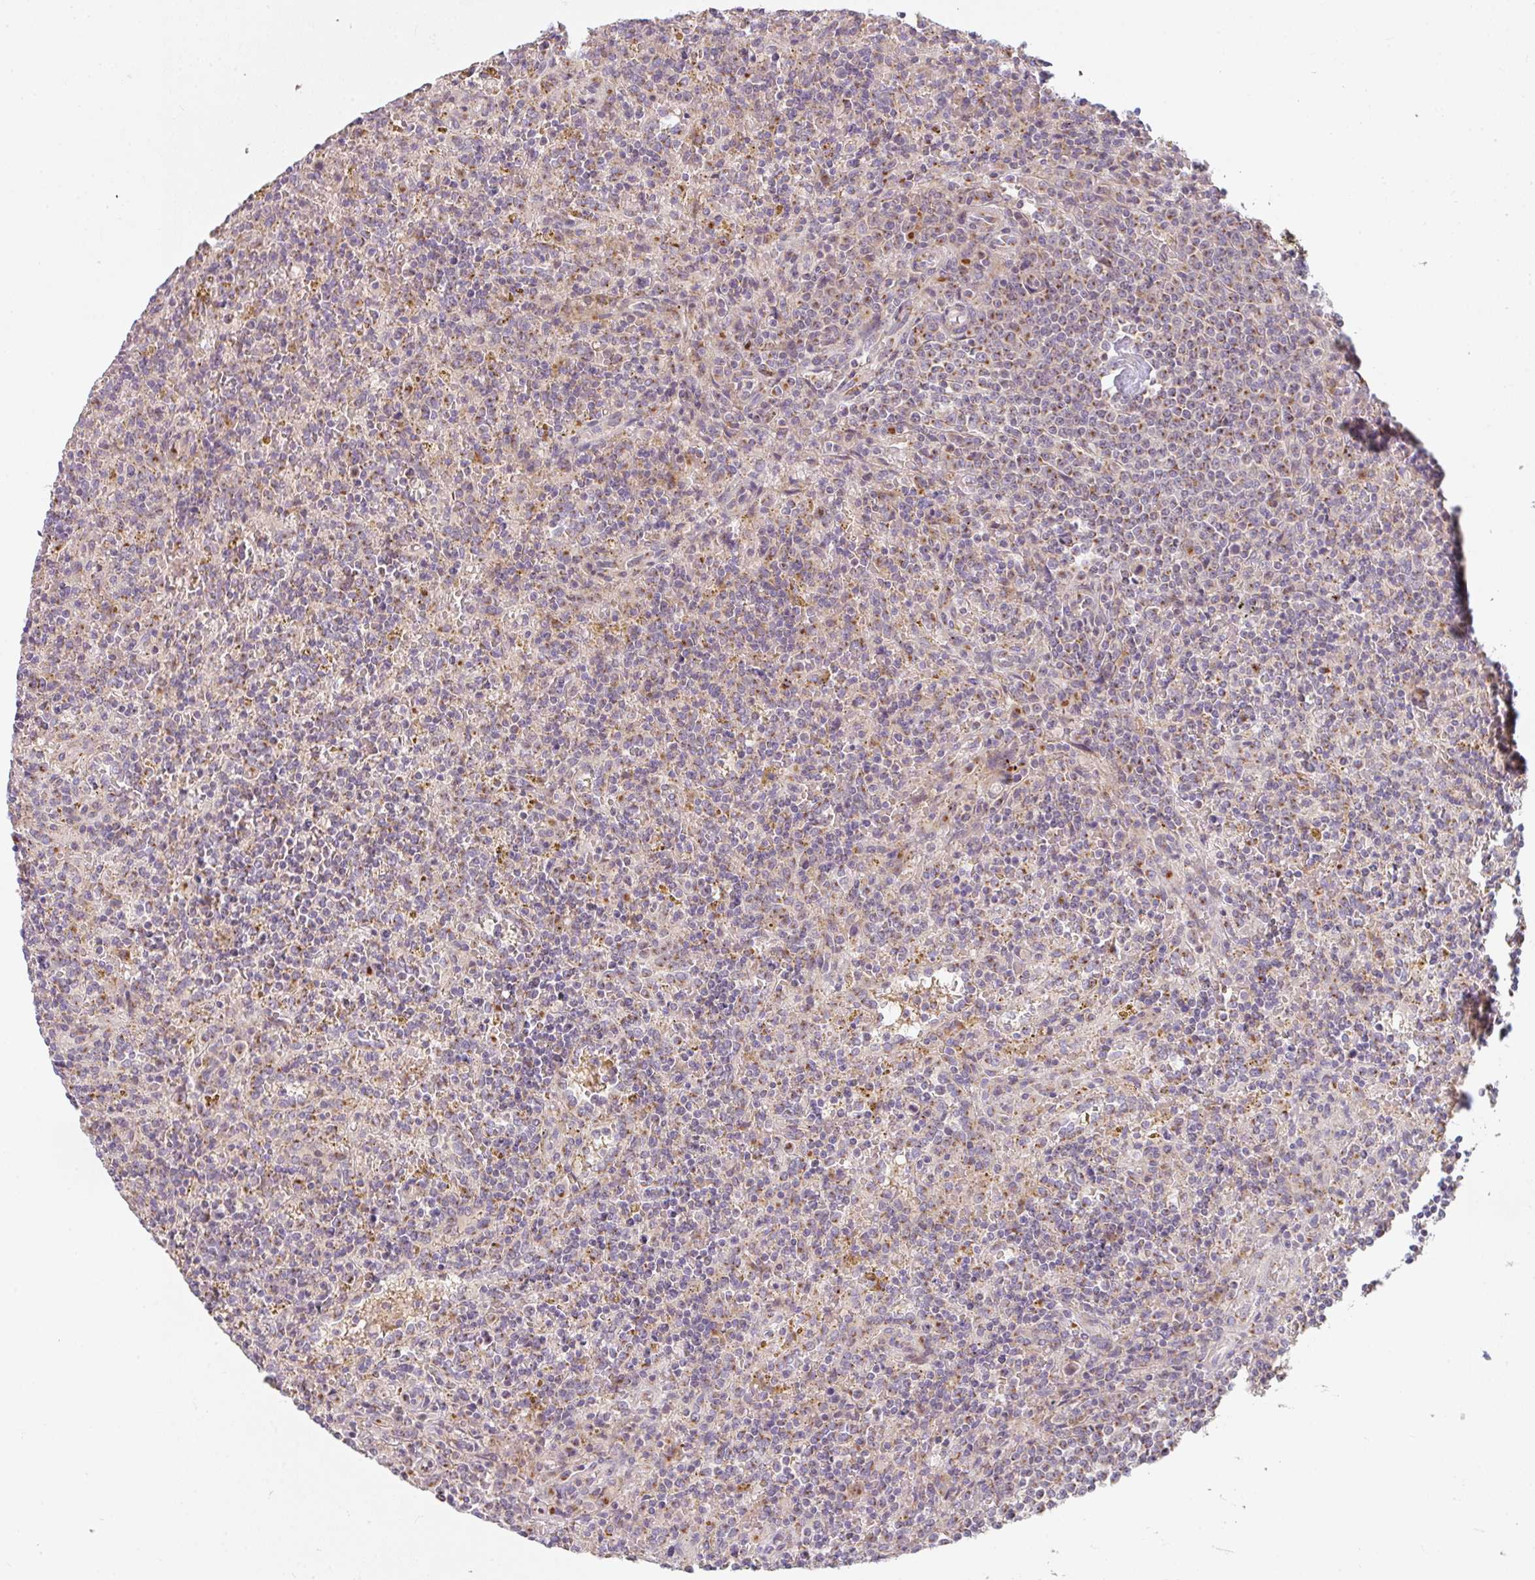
{"staining": {"intensity": "moderate", "quantity": "<25%", "location": "cytoplasmic/membranous"}, "tissue": "lymphoma", "cell_type": "Tumor cells", "image_type": "cancer", "snomed": [{"axis": "morphology", "description": "Malignant lymphoma, non-Hodgkin's type, Low grade"}, {"axis": "topography", "description": "Spleen"}], "caption": "The micrograph demonstrates staining of low-grade malignant lymphoma, non-Hodgkin's type, revealing moderate cytoplasmic/membranous protein staining (brown color) within tumor cells. The staining is performed using DAB (3,3'-diaminobenzidine) brown chromogen to label protein expression. The nuclei are counter-stained blue using hematoxylin.", "gene": "GVQW3", "patient": {"sex": "male", "age": 67}}